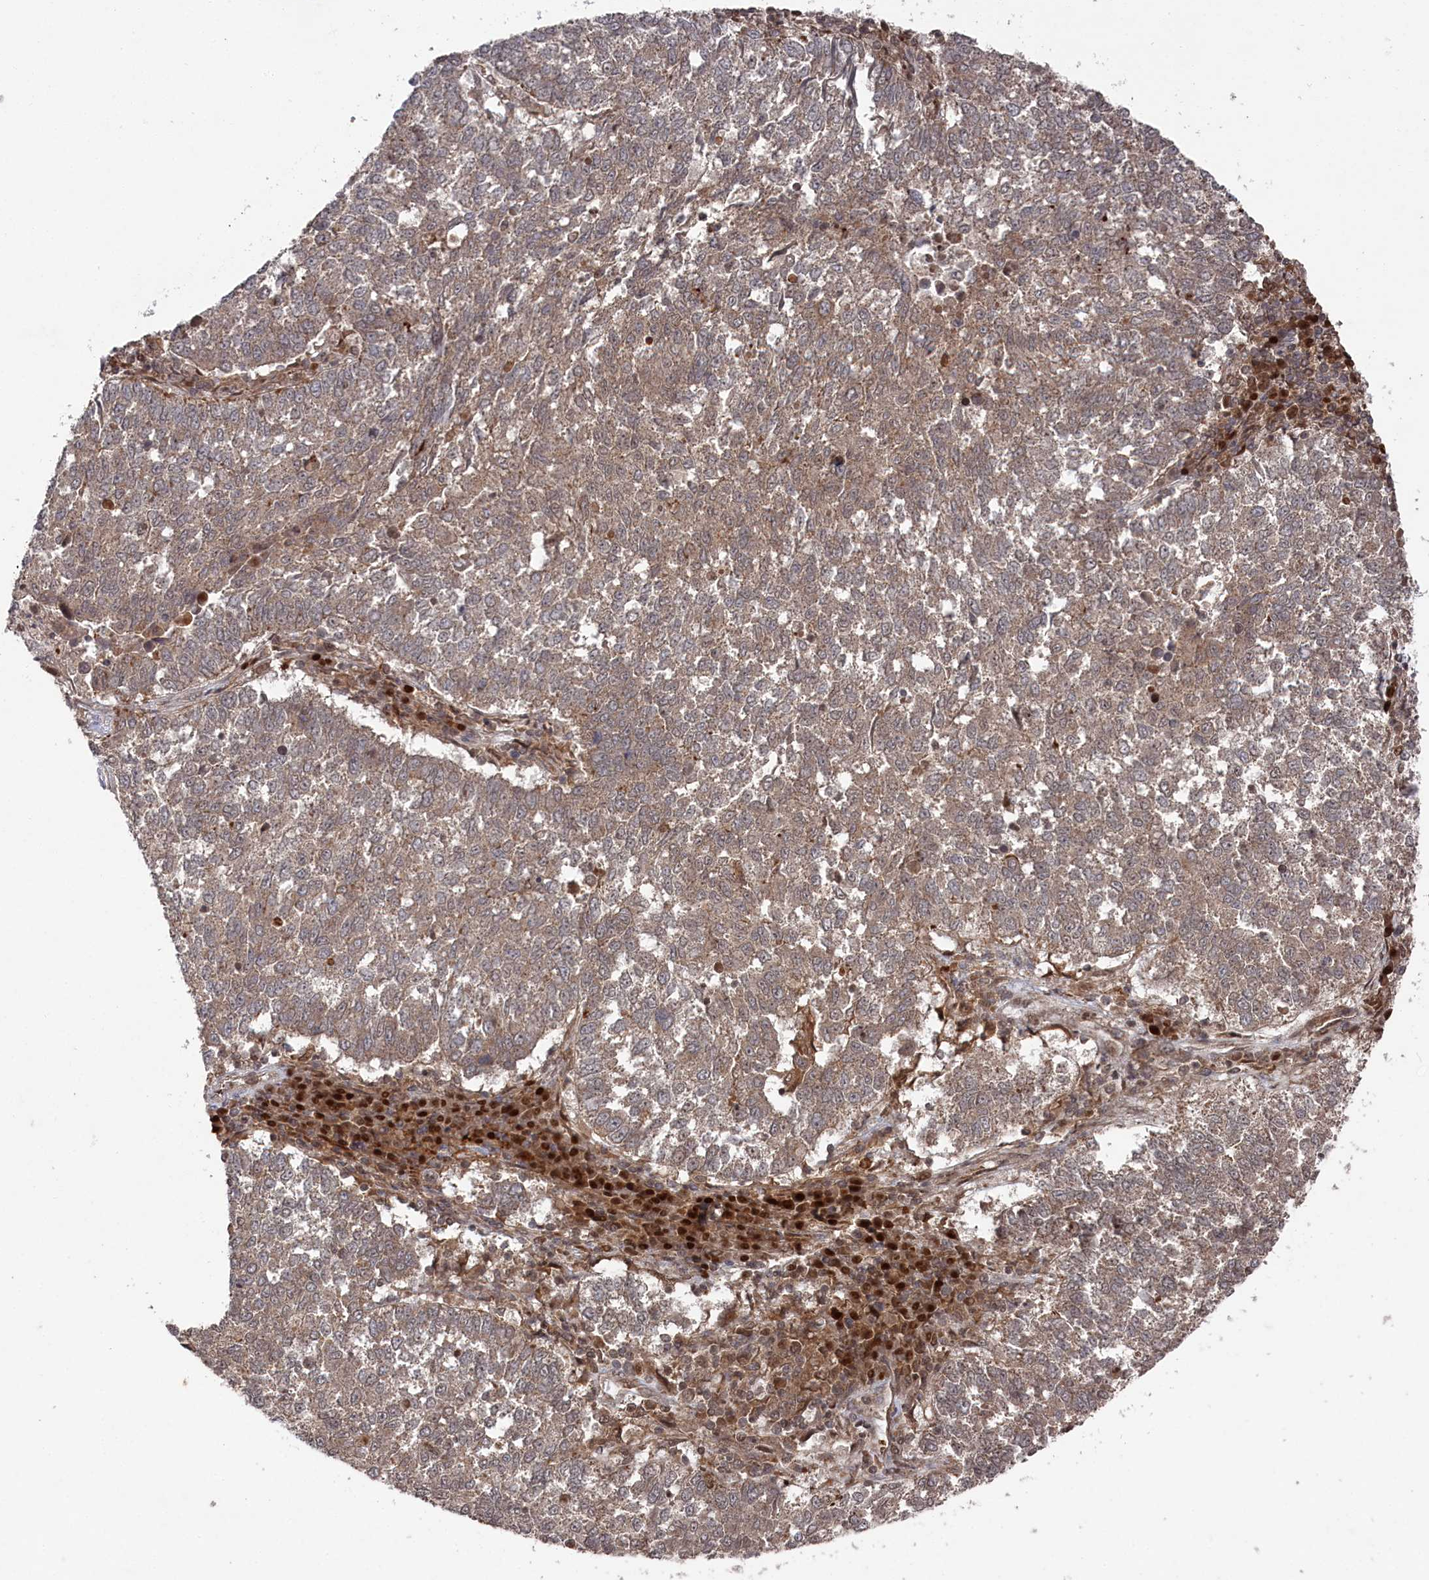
{"staining": {"intensity": "weak", "quantity": ">75%", "location": "cytoplasmic/membranous"}, "tissue": "lung cancer", "cell_type": "Tumor cells", "image_type": "cancer", "snomed": [{"axis": "morphology", "description": "Squamous cell carcinoma, NOS"}, {"axis": "topography", "description": "Lung"}], "caption": "This photomicrograph reveals lung squamous cell carcinoma stained with IHC to label a protein in brown. The cytoplasmic/membranous of tumor cells show weak positivity for the protein. Nuclei are counter-stained blue.", "gene": "BORCS7", "patient": {"sex": "male", "age": 73}}